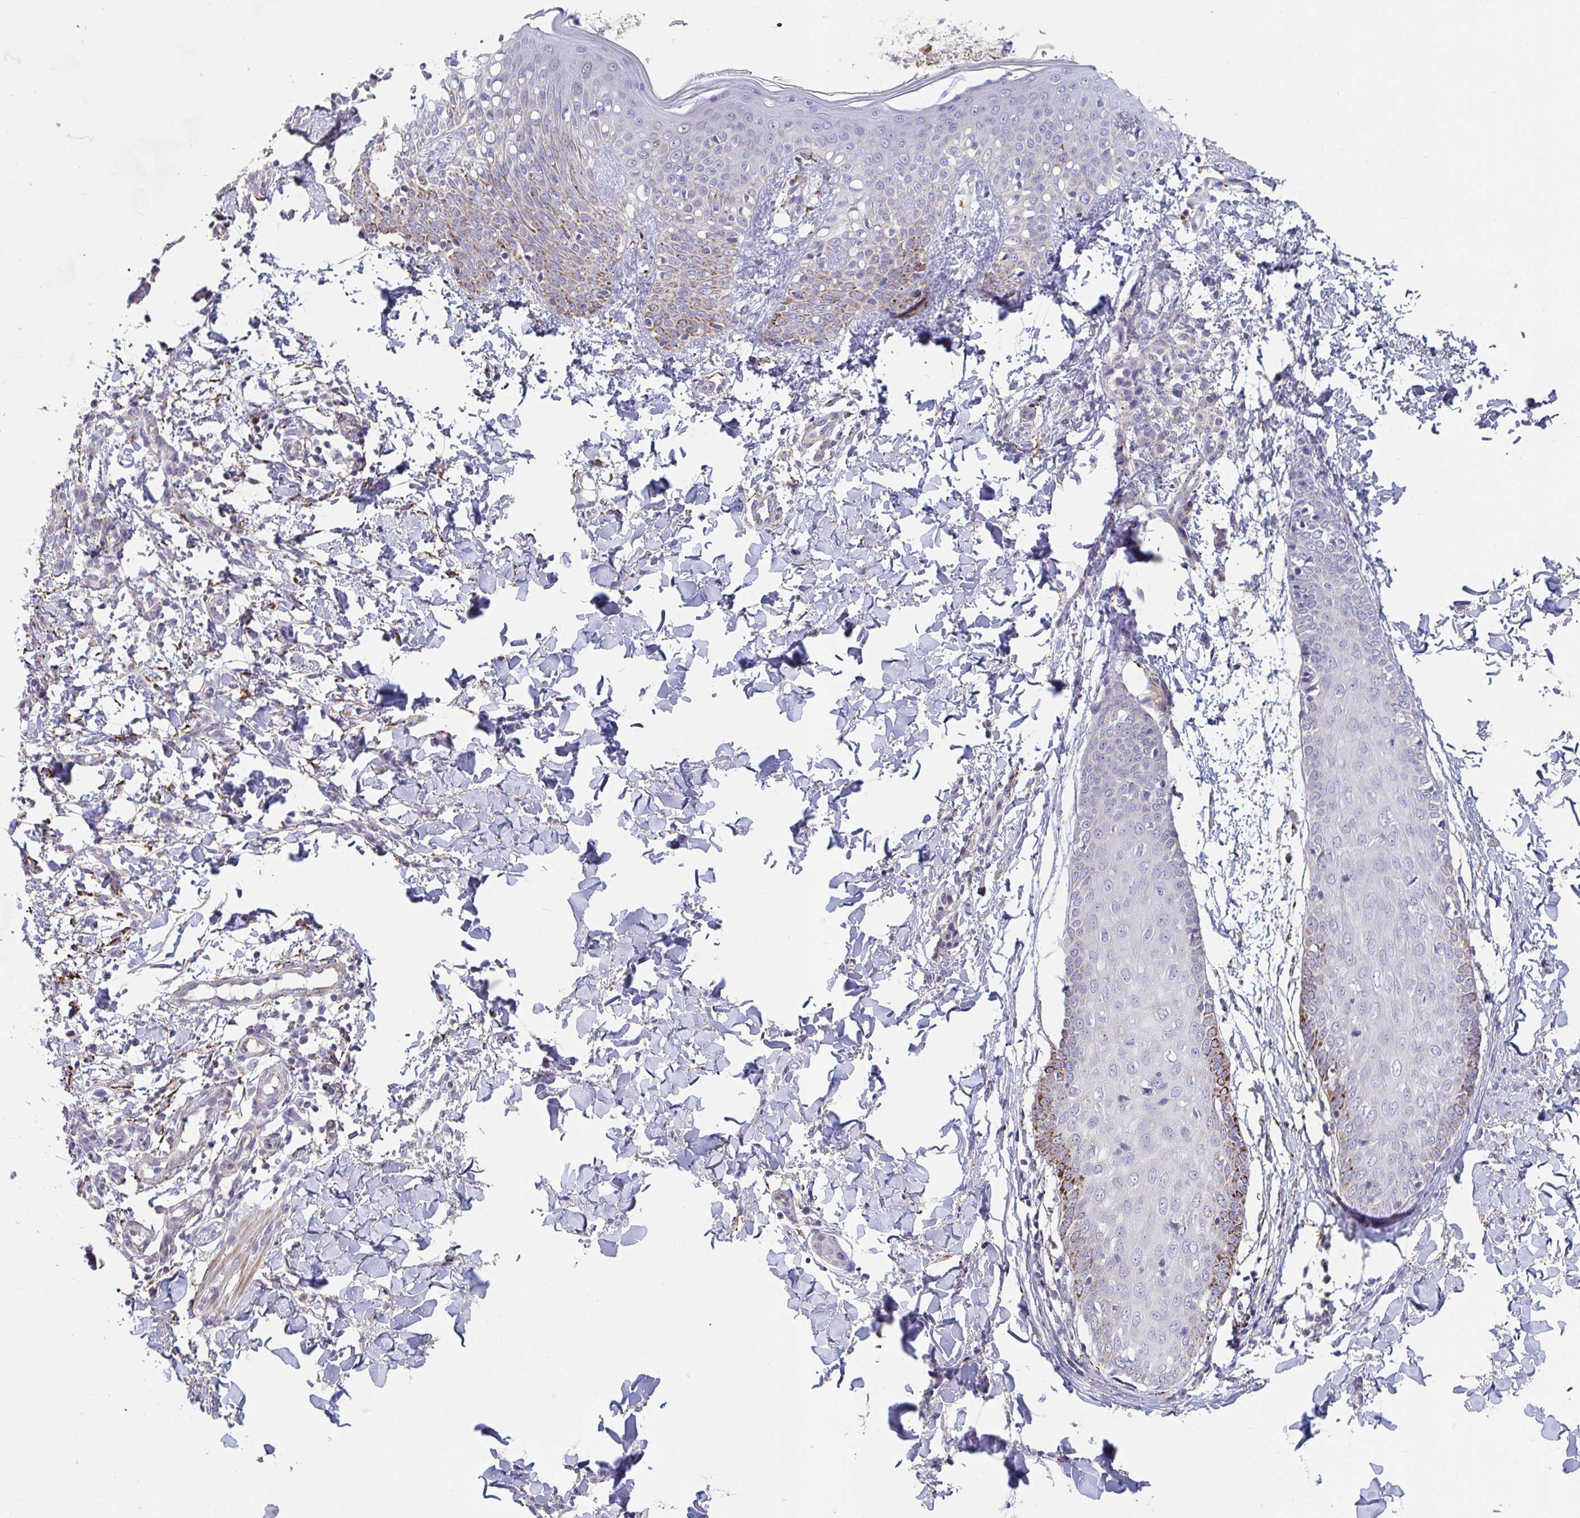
{"staining": {"intensity": "negative", "quantity": "none", "location": "none"}, "tissue": "skin", "cell_type": "Fibroblasts", "image_type": "normal", "snomed": [{"axis": "morphology", "description": "Normal tissue, NOS"}, {"axis": "topography", "description": "Skin"}], "caption": "A histopathology image of skin stained for a protein exhibits no brown staining in fibroblasts. The staining is performed using DAB (3,3'-diaminobenzidine) brown chromogen with nuclei counter-stained in using hematoxylin.", "gene": "FAM156A", "patient": {"sex": "male", "age": 16}}